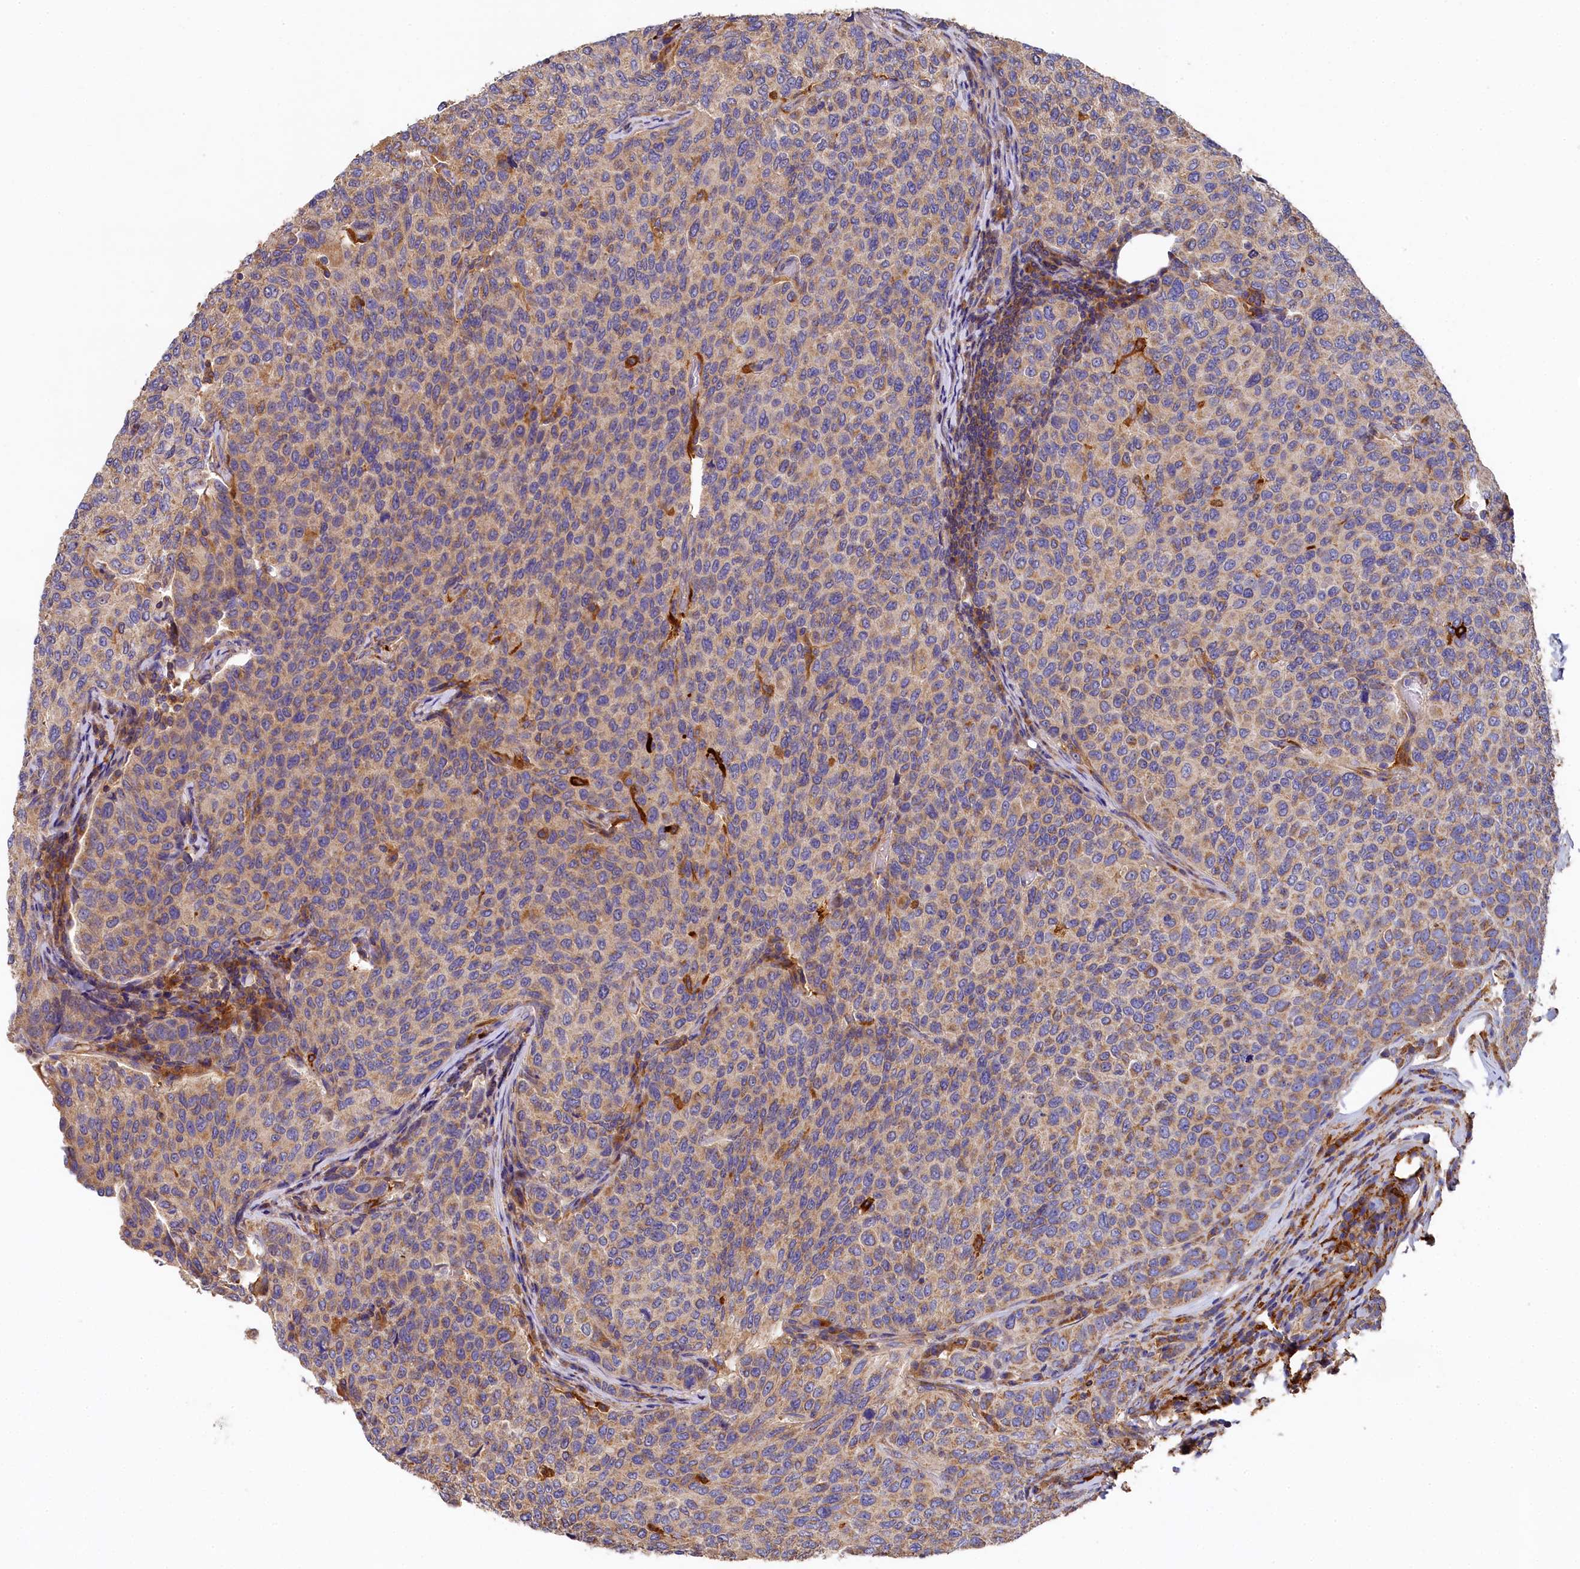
{"staining": {"intensity": "weak", "quantity": "25%-75%", "location": "cytoplasmic/membranous"}, "tissue": "breast cancer", "cell_type": "Tumor cells", "image_type": "cancer", "snomed": [{"axis": "morphology", "description": "Duct carcinoma"}, {"axis": "topography", "description": "Breast"}], "caption": "Approximately 25%-75% of tumor cells in invasive ductal carcinoma (breast) reveal weak cytoplasmic/membranous protein positivity as visualized by brown immunohistochemical staining.", "gene": "SEC31B", "patient": {"sex": "female", "age": 55}}